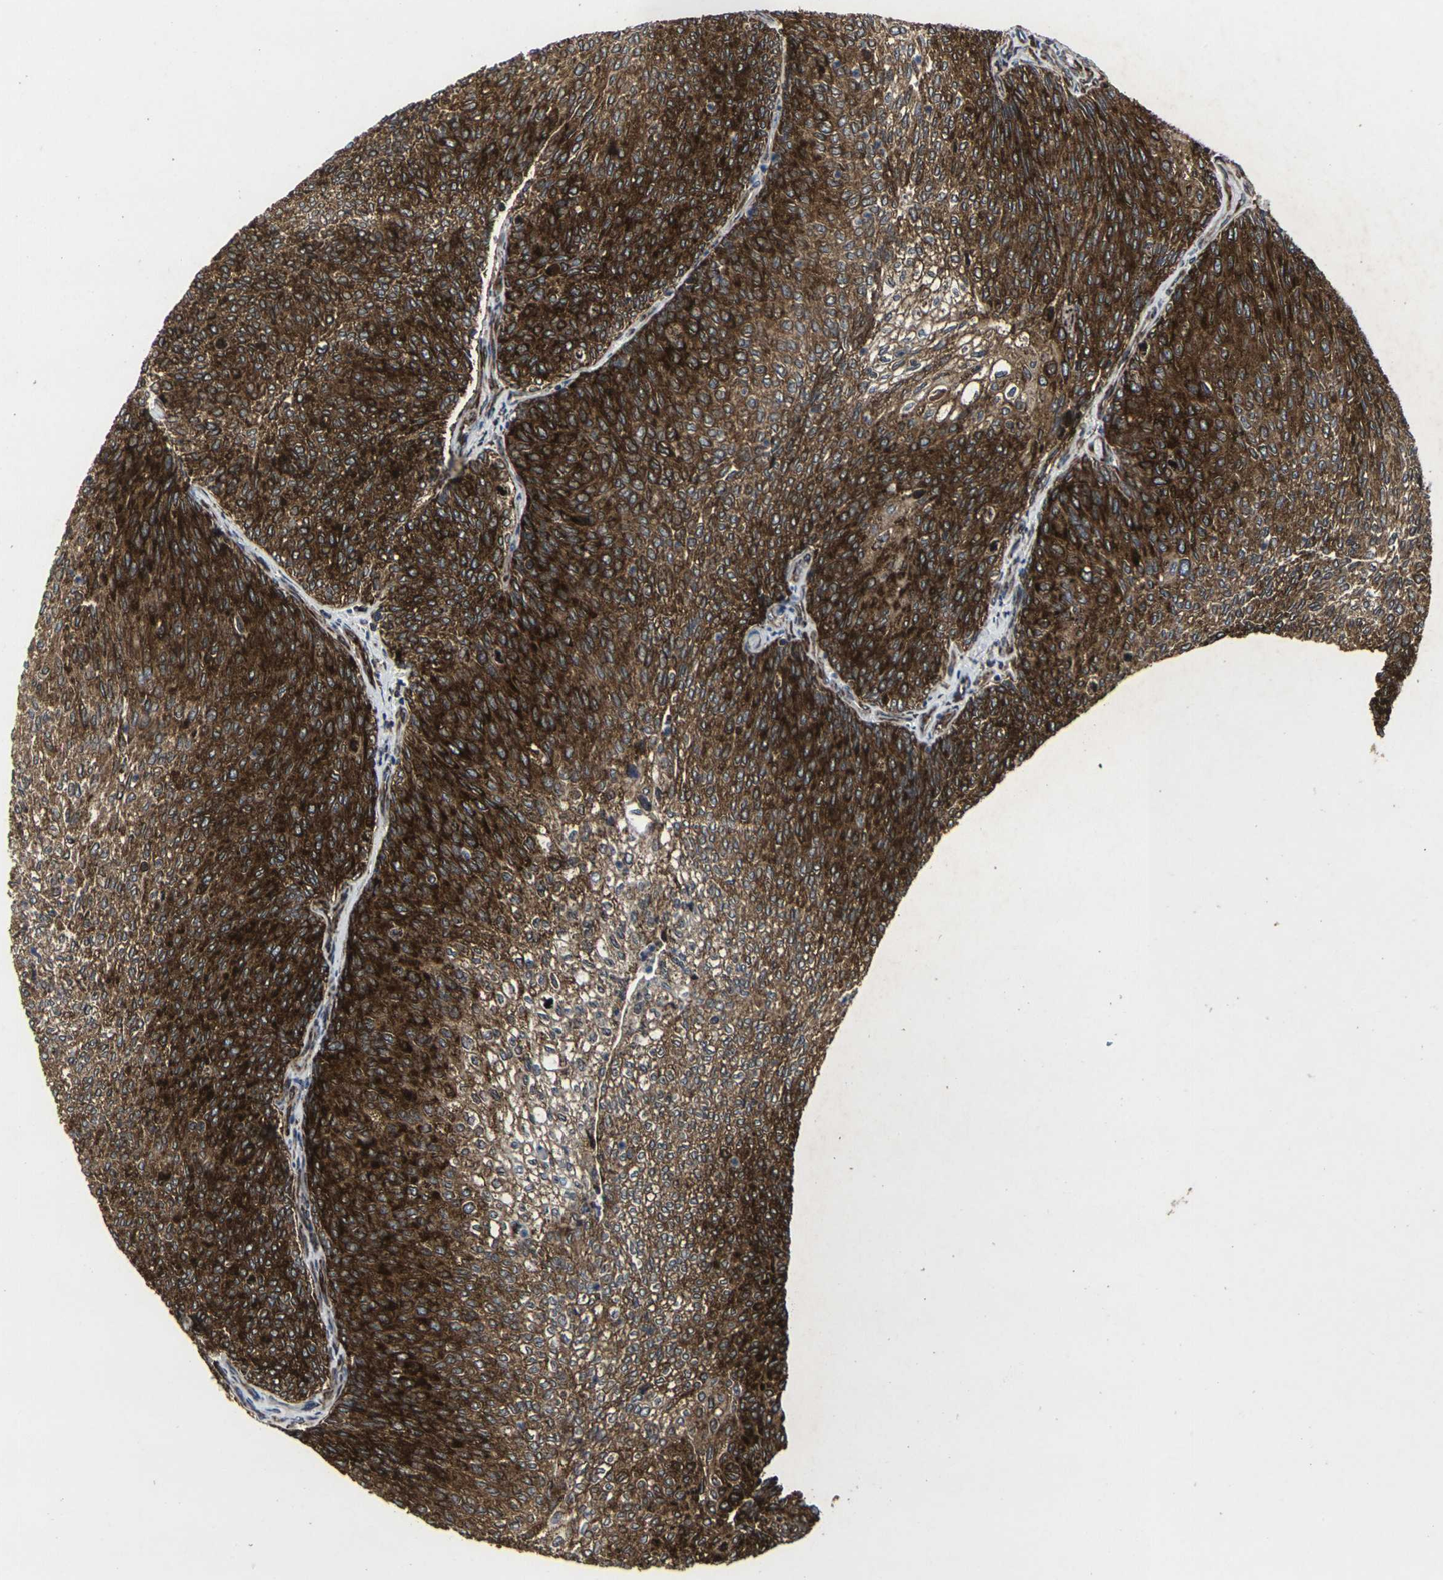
{"staining": {"intensity": "strong", "quantity": ">75%", "location": "cytoplasmic/membranous"}, "tissue": "urothelial cancer", "cell_type": "Tumor cells", "image_type": "cancer", "snomed": [{"axis": "morphology", "description": "Urothelial carcinoma, Low grade"}, {"axis": "topography", "description": "Urinary bladder"}], "caption": "Strong cytoplasmic/membranous expression for a protein is present in about >75% of tumor cells of urothelial carcinoma (low-grade) using IHC.", "gene": "MARCHF2", "patient": {"sex": "female", "age": 79}}